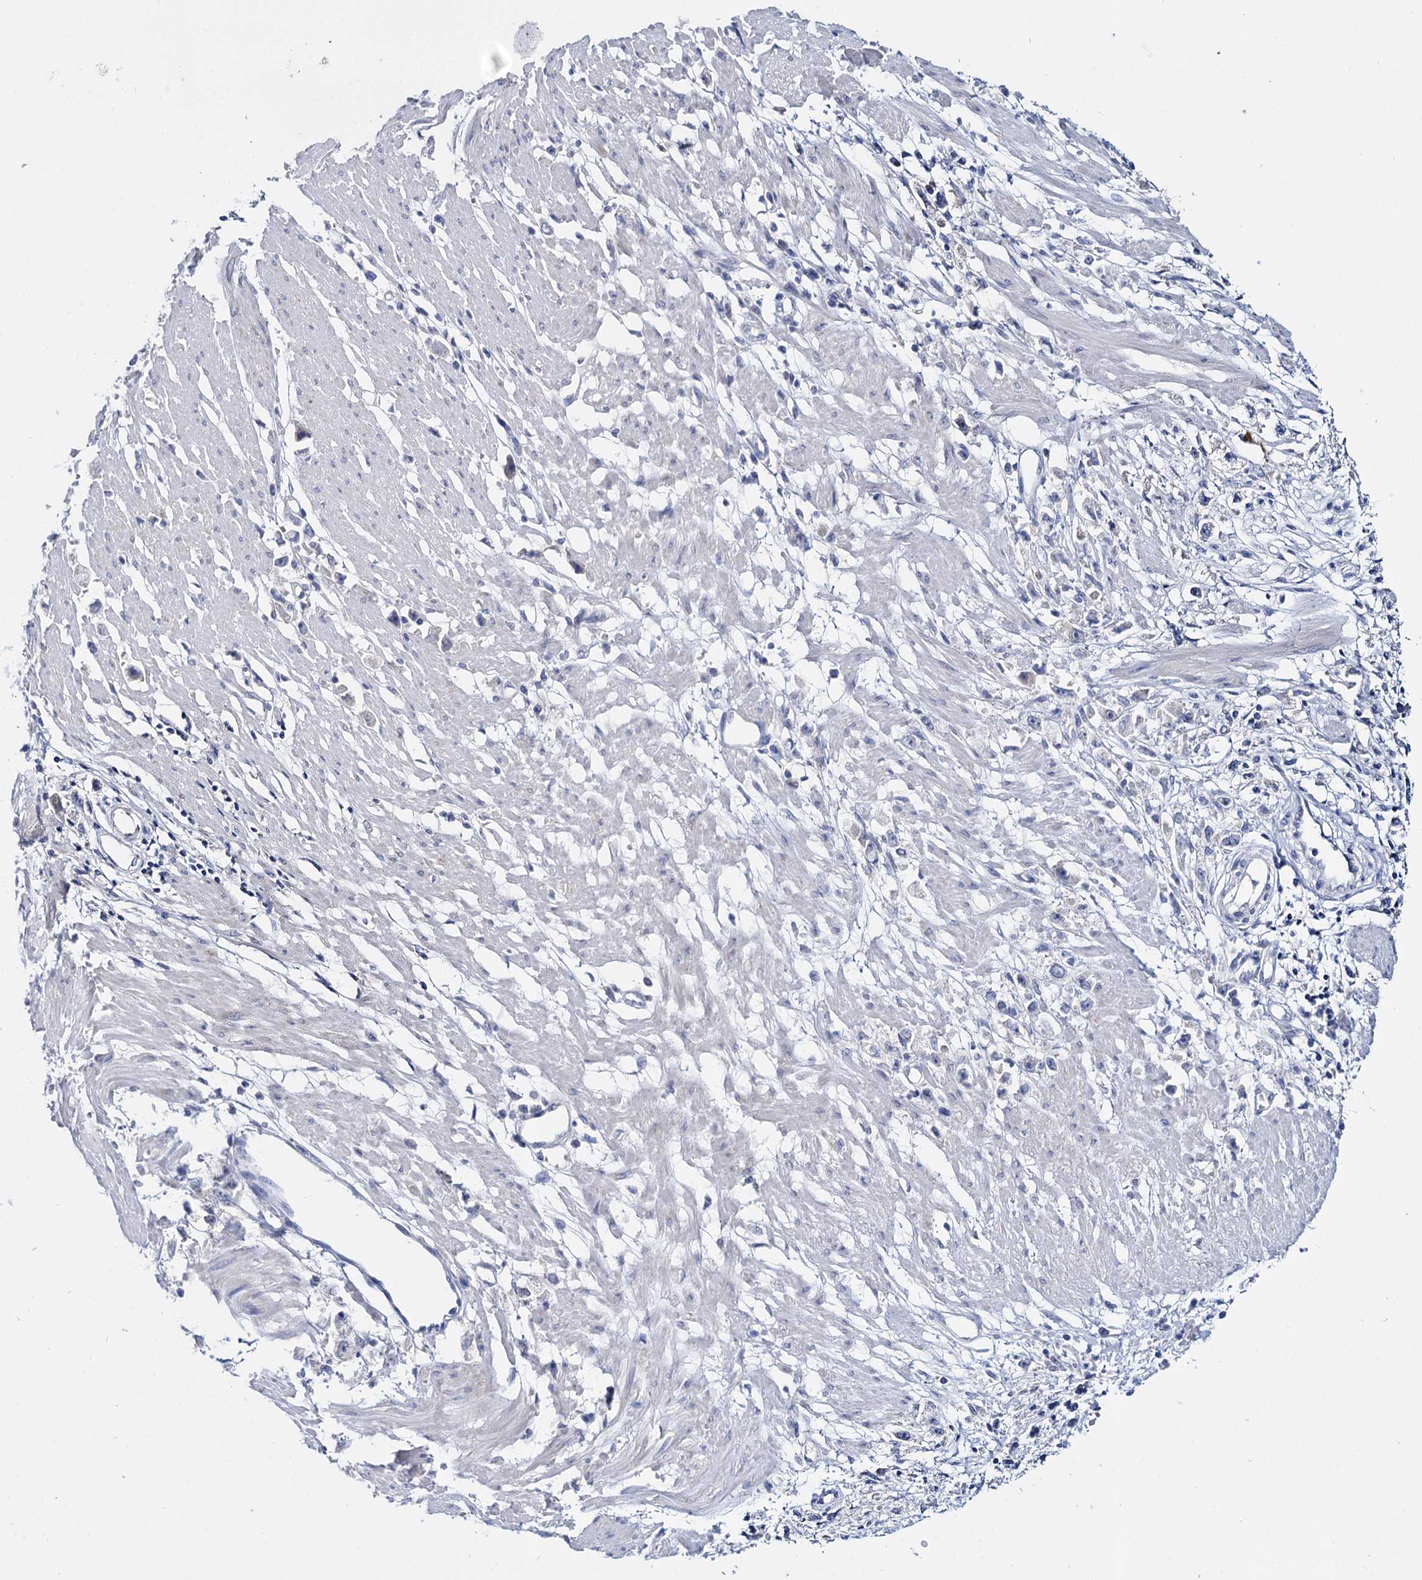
{"staining": {"intensity": "negative", "quantity": "none", "location": "none"}, "tissue": "stomach cancer", "cell_type": "Tumor cells", "image_type": "cancer", "snomed": [{"axis": "morphology", "description": "Adenocarcinoma, NOS"}, {"axis": "topography", "description": "Stomach"}], "caption": "Stomach cancer (adenocarcinoma) stained for a protein using IHC shows no positivity tumor cells.", "gene": "GSTM2", "patient": {"sex": "female", "age": 59}}